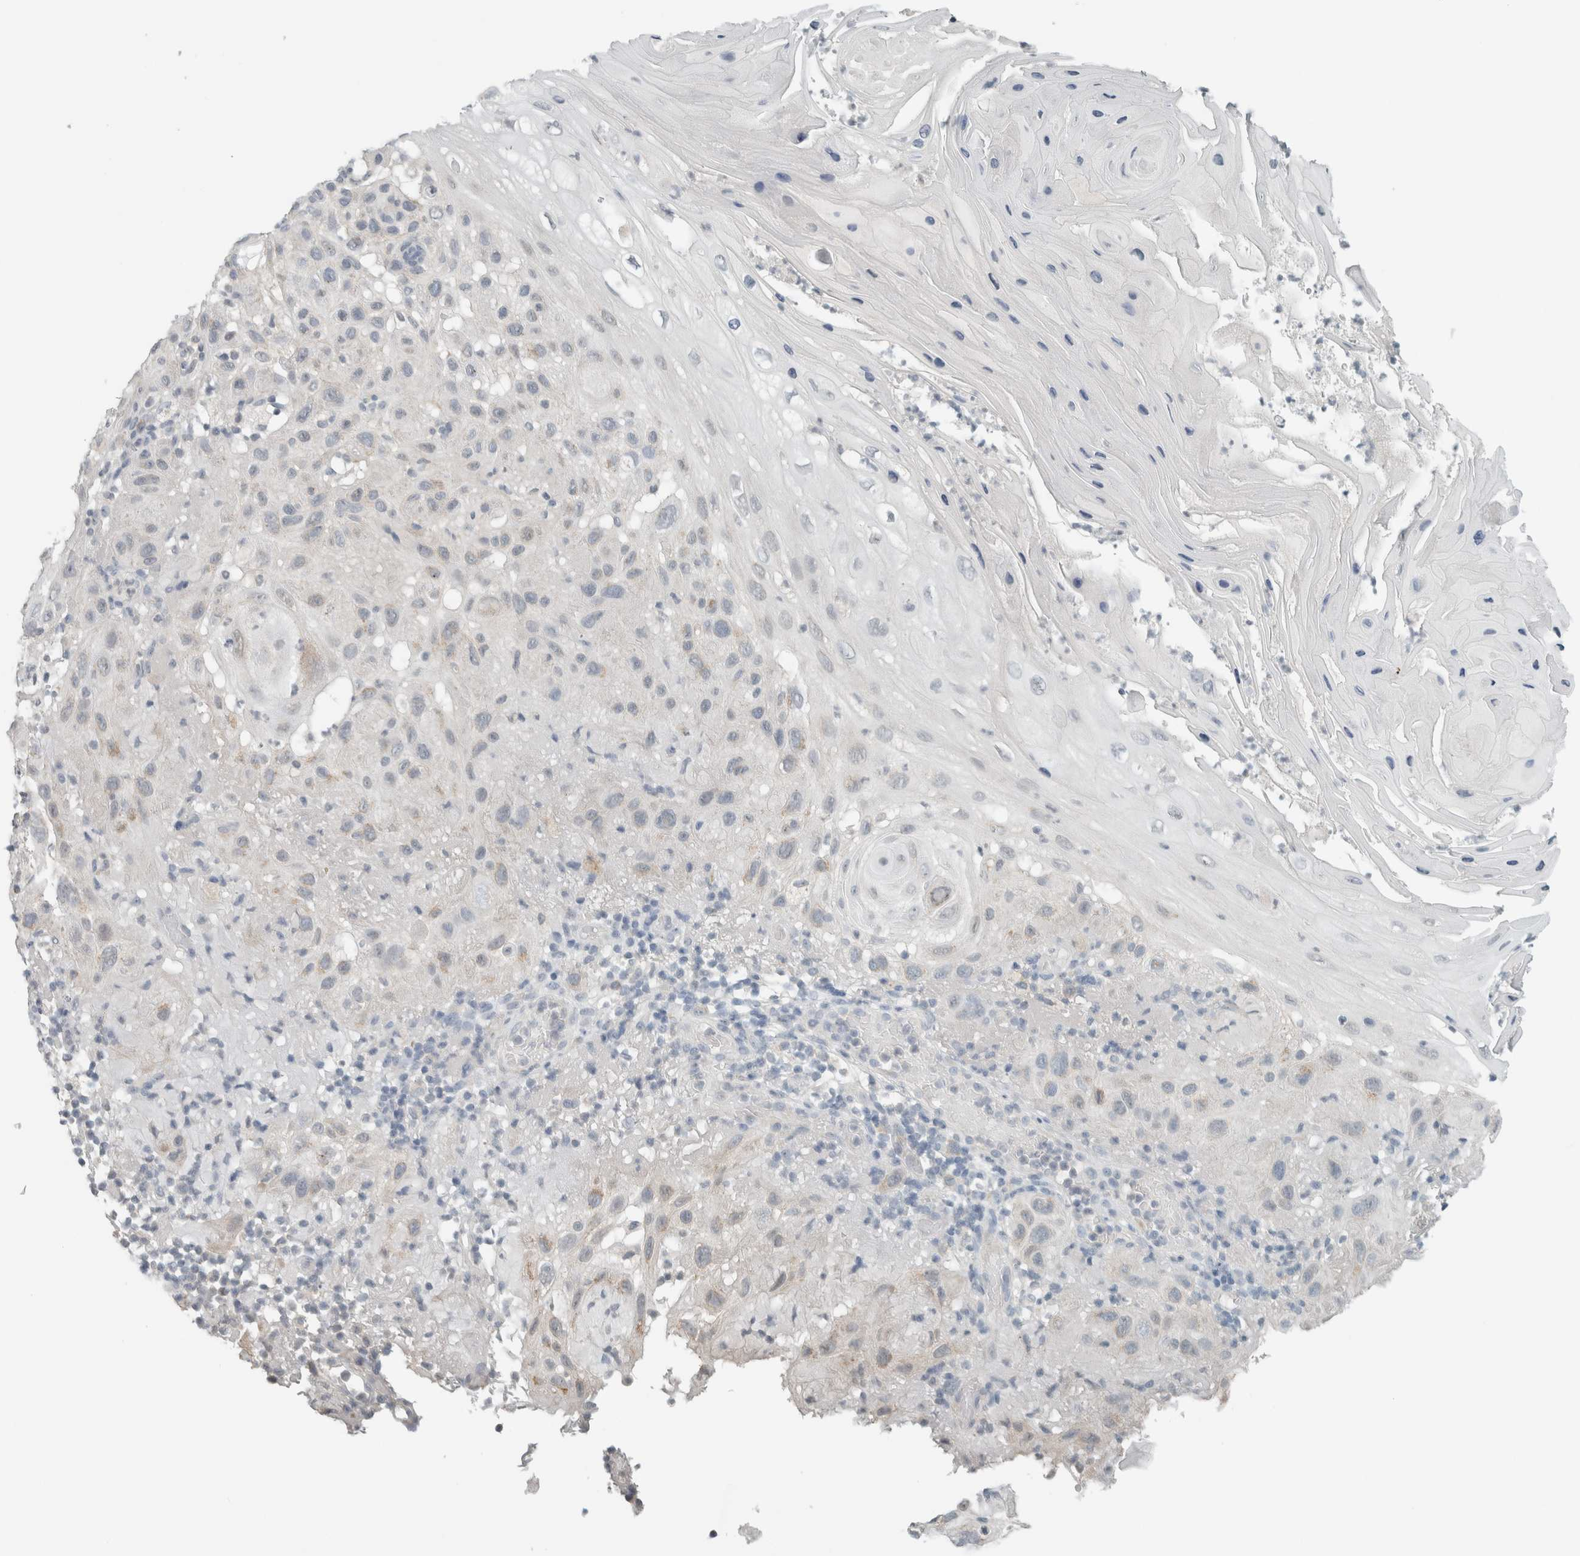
{"staining": {"intensity": "weak", "quantity": "<25%", "location": "cytoplasmic/membranous"}, "tissue": "skin cancer", "cell_type": "Tumor cells", "image_type": "cancer", "snomed": [{"axis": "morphology", "description": "Squamous cell carcinoma, NOS"}, {"axis": "topography", "description": "Skin"}], "caption": "Micrograph shows no protein staining in tumor cells of squamous cell carcinoma (skin) tissue. (DAB (3,3'-diaminobenzidine) IHC, high magnification).", "gene": "TRIT1", "patient": {"sex": "female", "age": 96}}